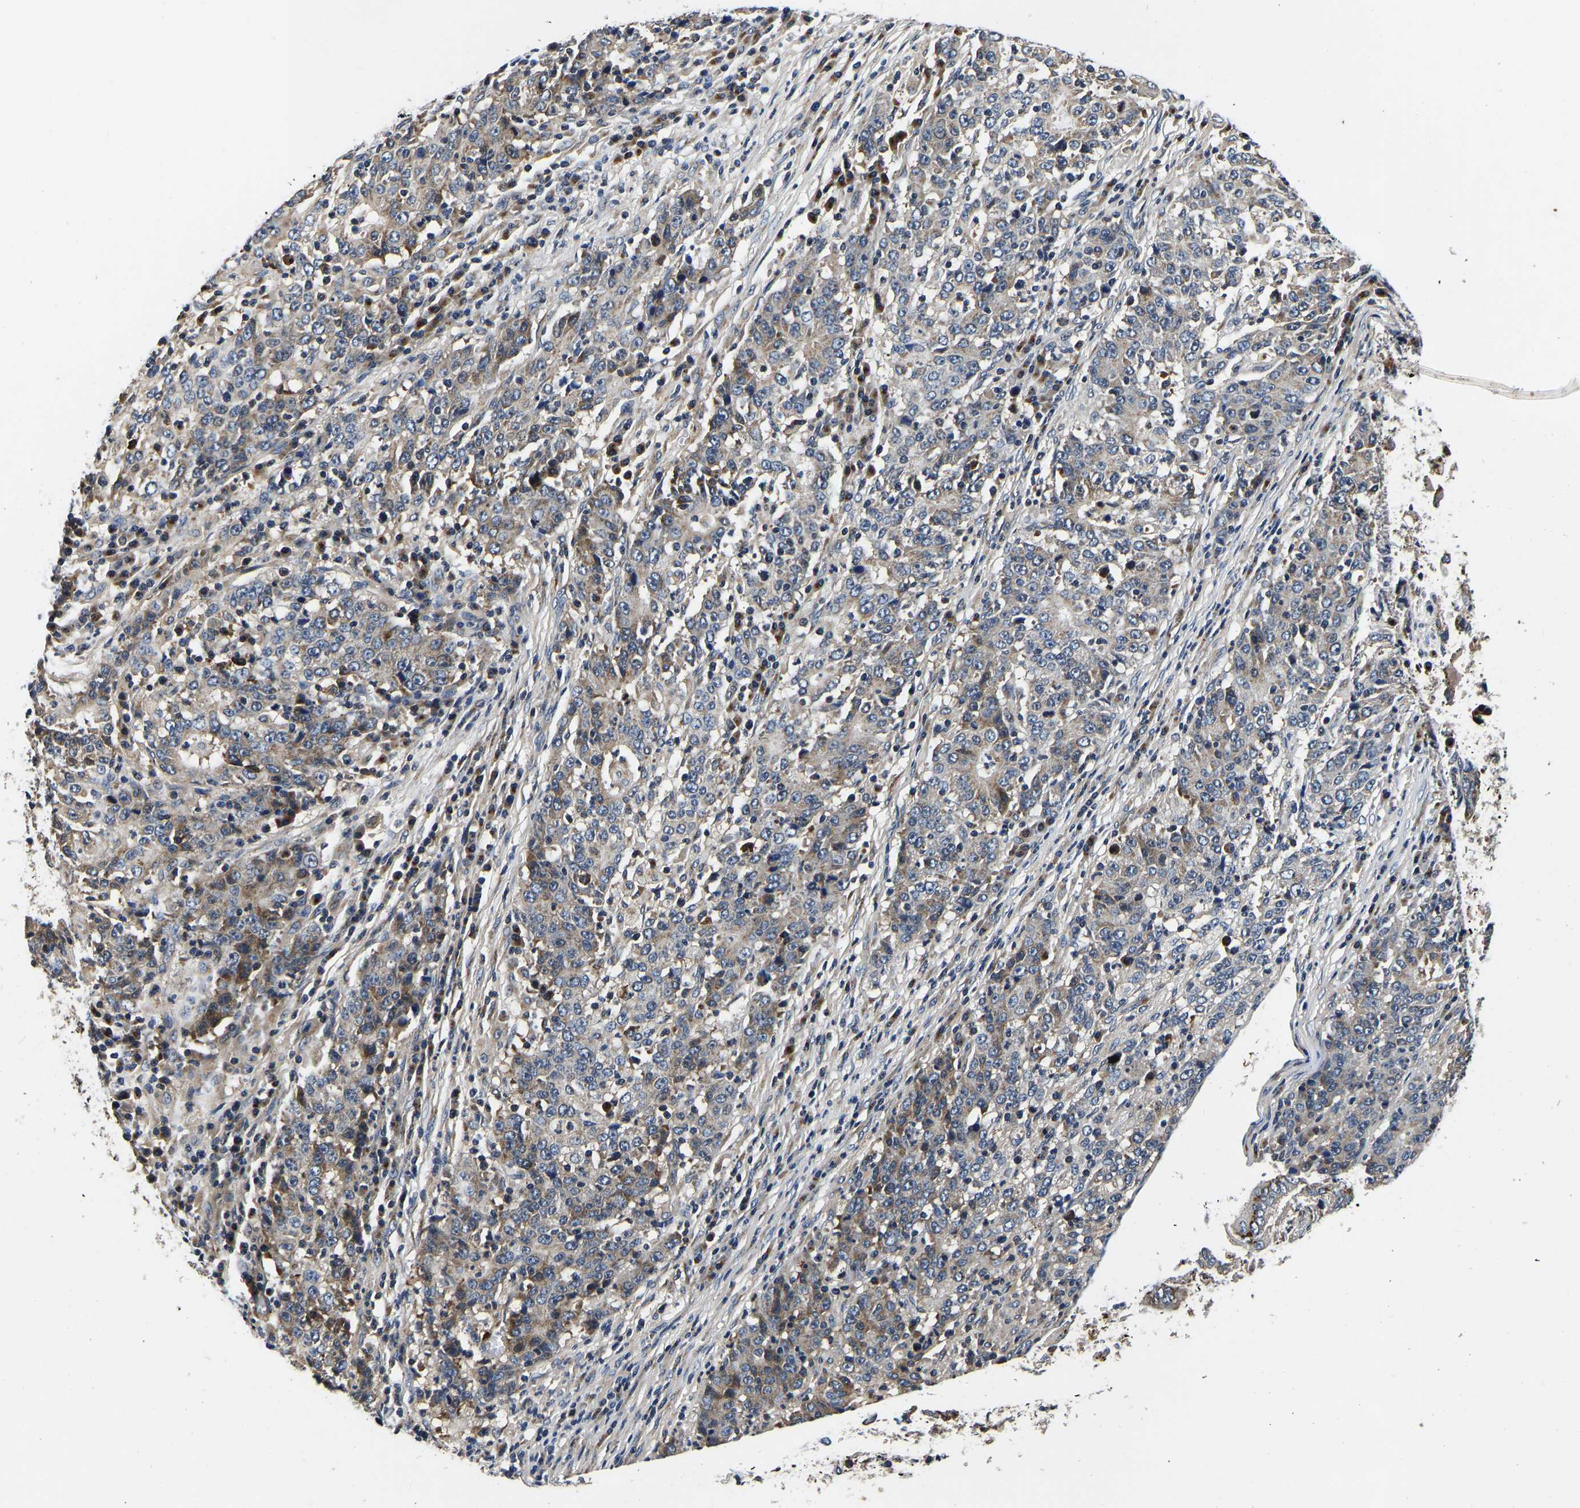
{"staining": {"intensity": "moderate", "quantity": "25%-75%", "location": "cytoplasmic/membranous"}, "tissue": "stomach cancer", "cell_type": "Tumor cells", "image_type": "cancer", "snomed": [{"axis": "morphology", "description": "Adenocarcinoma, NOS"}, {"axis": "topography", "description": "Stomach"}], "caption": "About 25%-75% of tumor cells in stomach cancer (adenocarcinoma) reveal moderate cytoplasmic/membranous protein expression as visualized by brown immunohistochemical staining.", "gene": "RABAC1", "patient": {"sex": "female", "age": 65}}